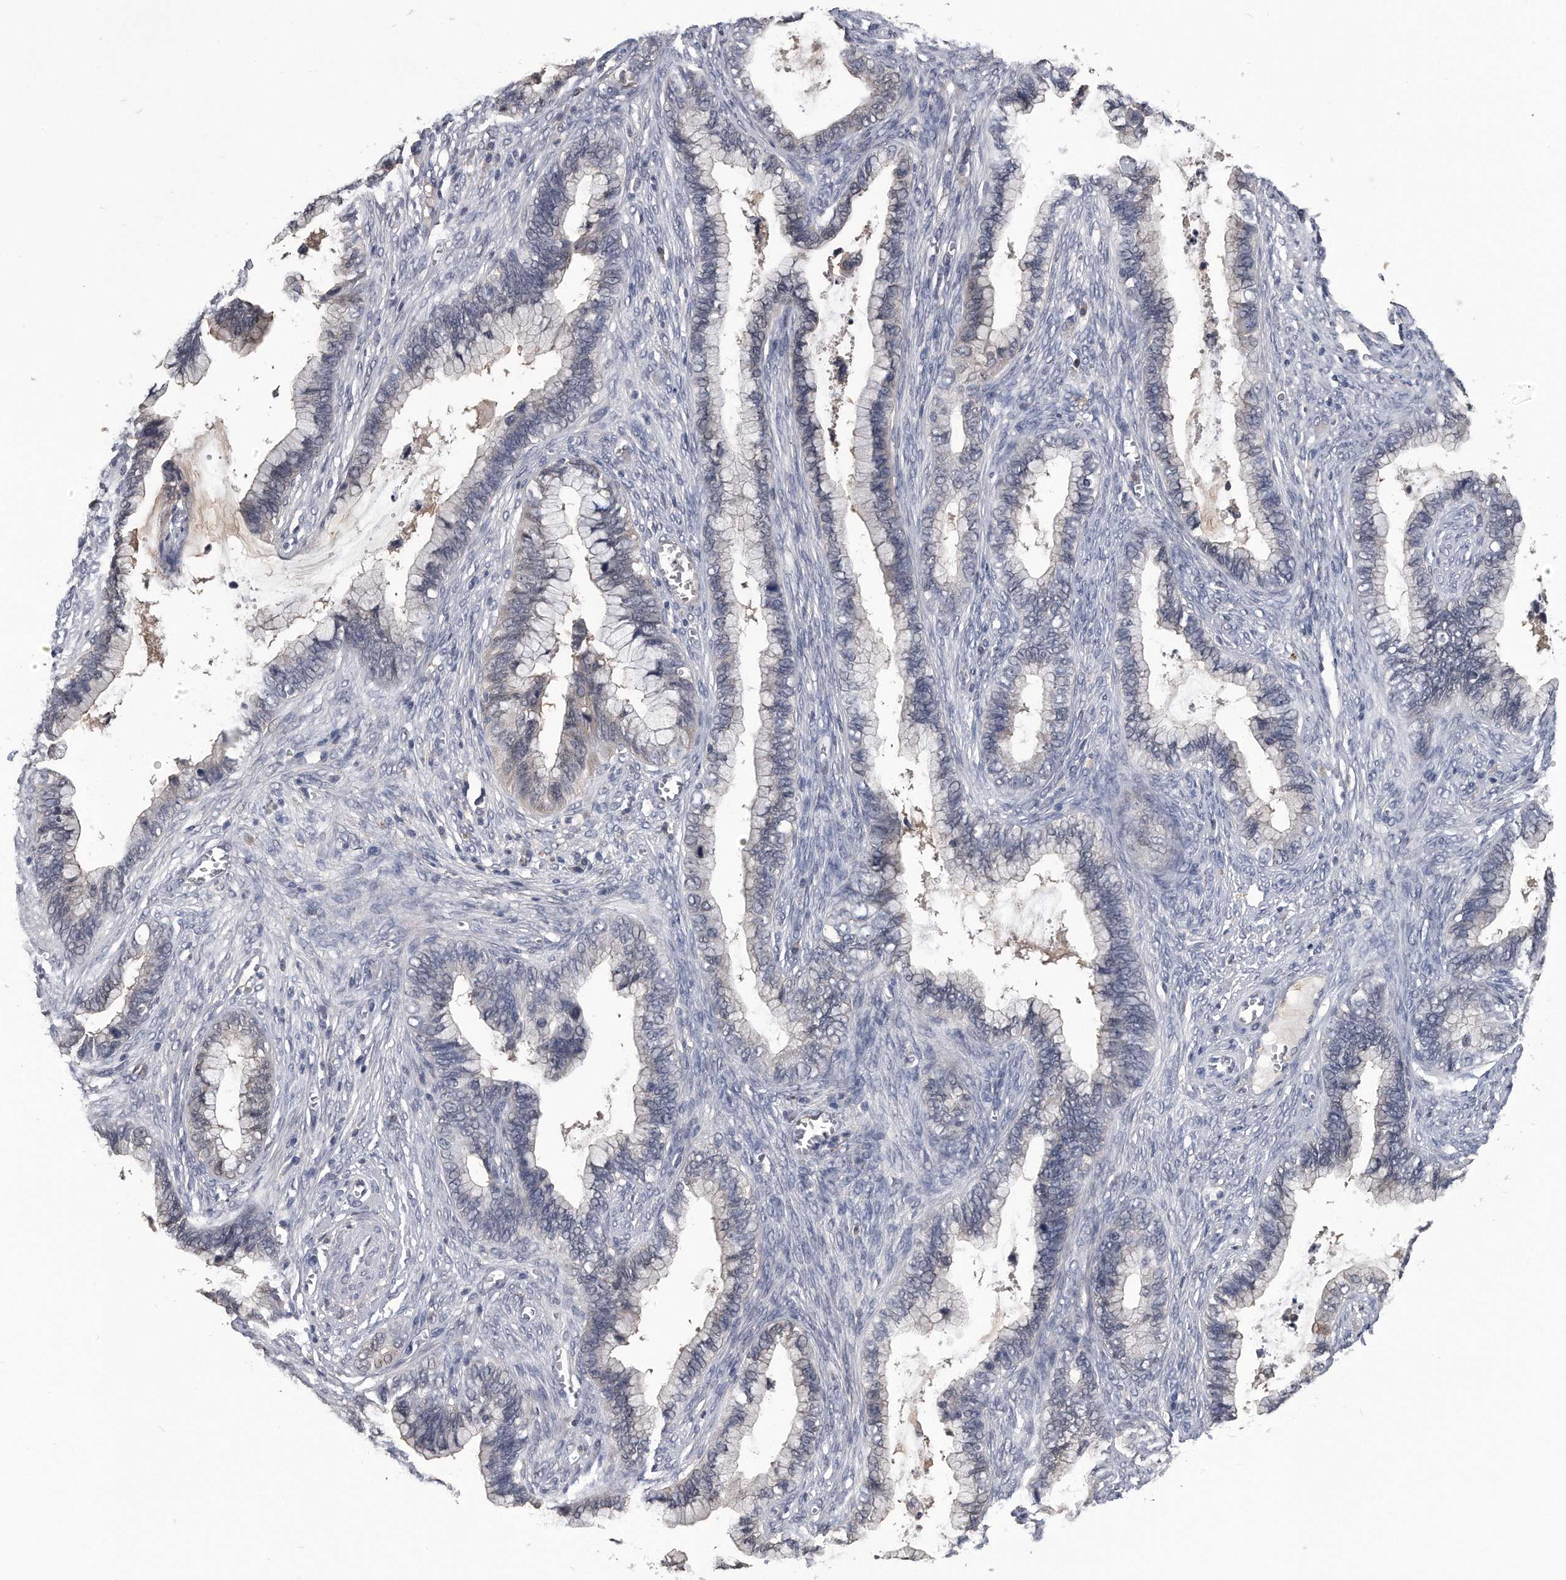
{"staining": {"intensity": "negative", "quantity": "none", "location": "none"}, "tissue": "cervical cancer", "cell_type": "Tumor cells", "image_type": "cancer", "snomed": [{"axis": "morphology", "description": "Adenocarcinoma, NOS"}, {"axis": "topography", "description": "Cervix"}], "caption": "A histopathology image of human cervical adenocarcinoma is negative for staining in tumor cells.", "gene": "PDXK", "patient": {"sex": "female", "age": 44}}